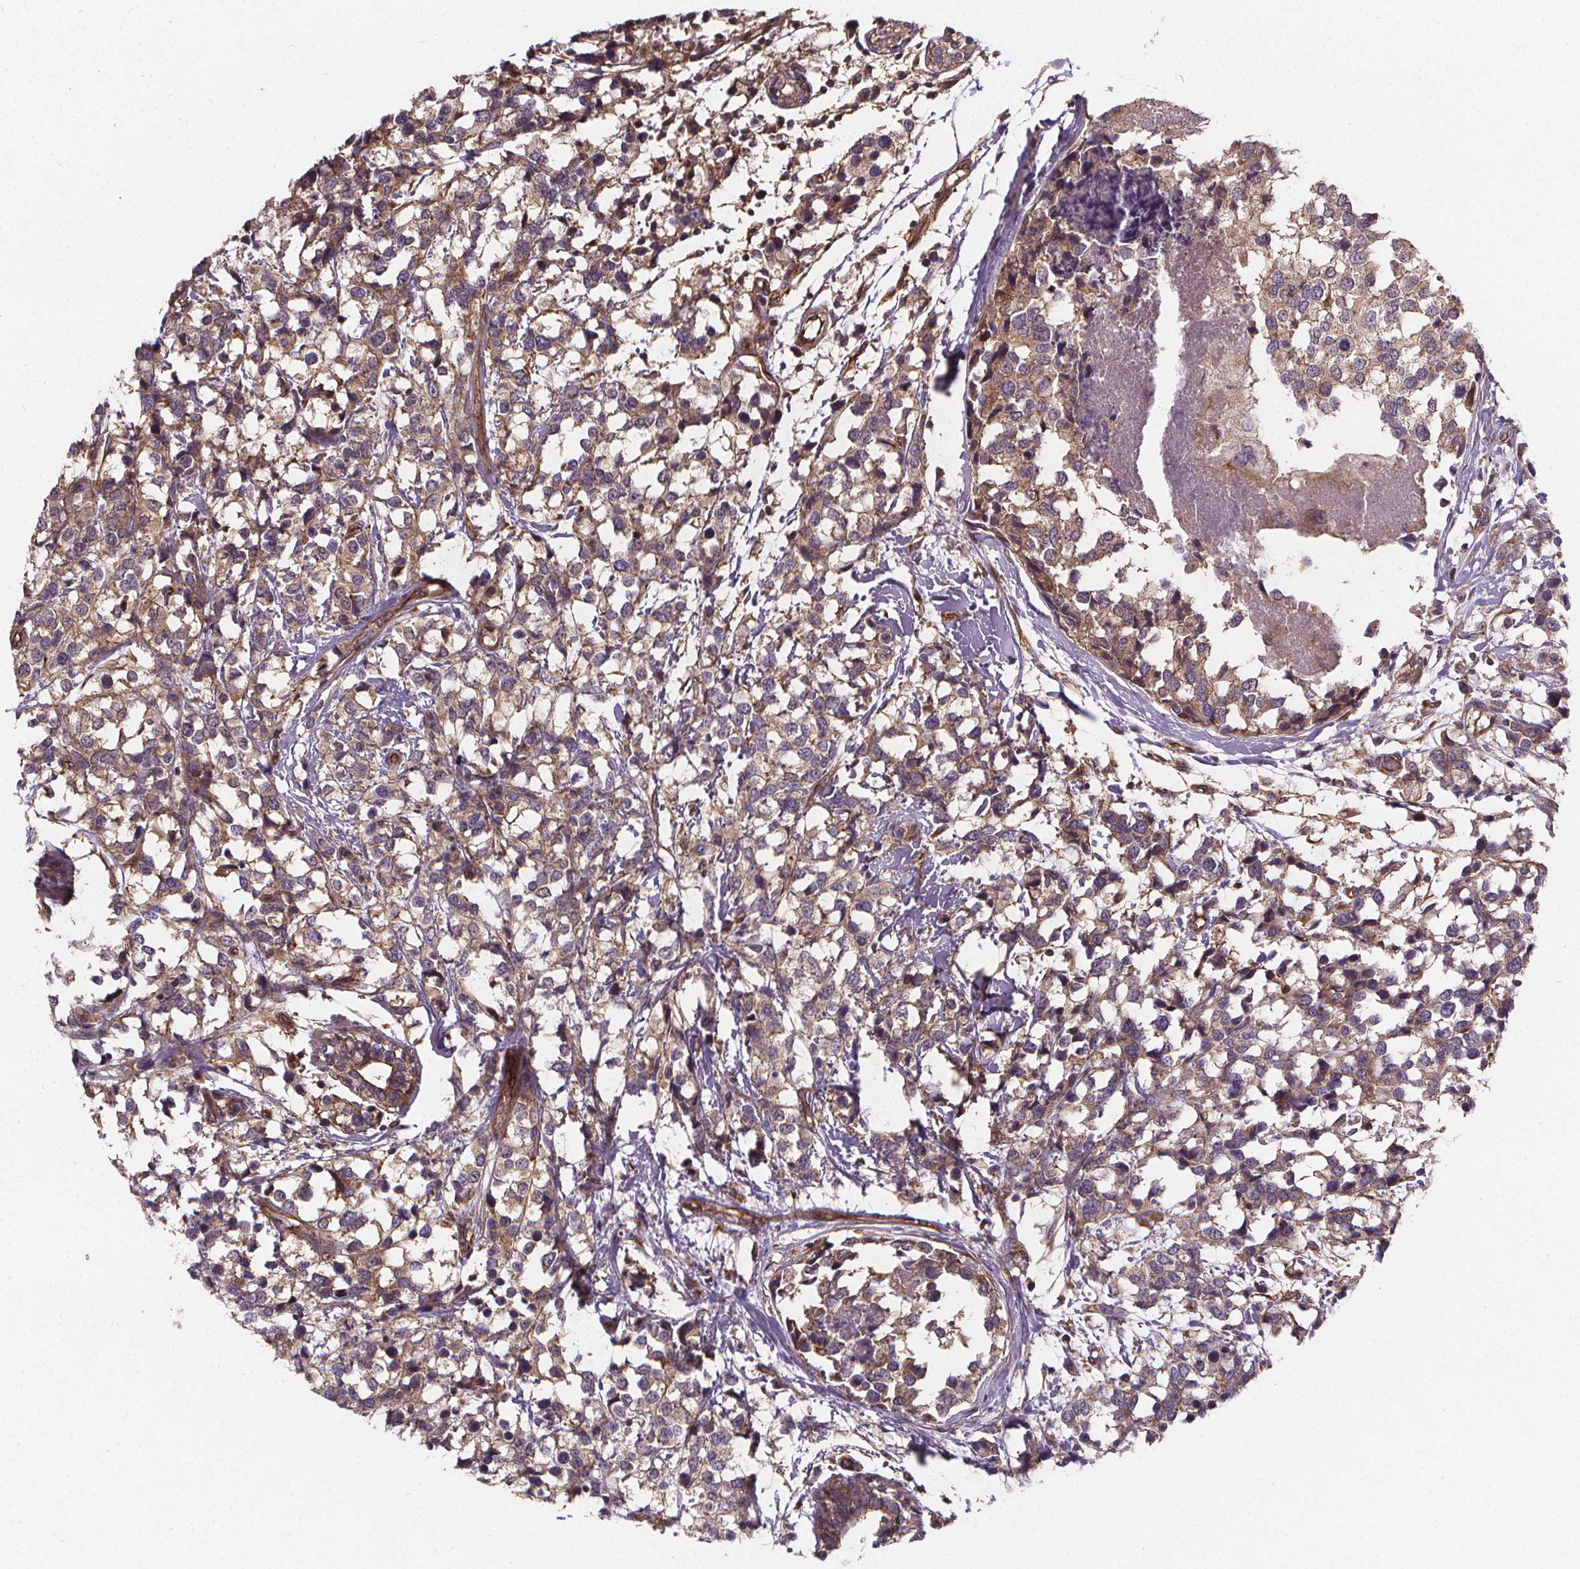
{"staining": {"intensity": "moderate", "quantity": ">75%", "location": "cytoplasmic/membranous"}, "tissue": "breast cancer", "cell_type": "Tumor cells", "image_type": "cancer", "snomed": [{"axis": "morphology", "description": "Lobular carcinoma"}, {"axis": "topography", "description": "Breast"}], "caption": "This photomicrograph exhibits breast cancer stained with immunohistochemistry (IHC) to label a protein in brown. The cytoplasmic/membranous of tumor cells show moderate positivity for the protein. Nuclei are counter-stained blue.", "gene": "CLINT1", "patient": {"sex": "female", "age": 59}}